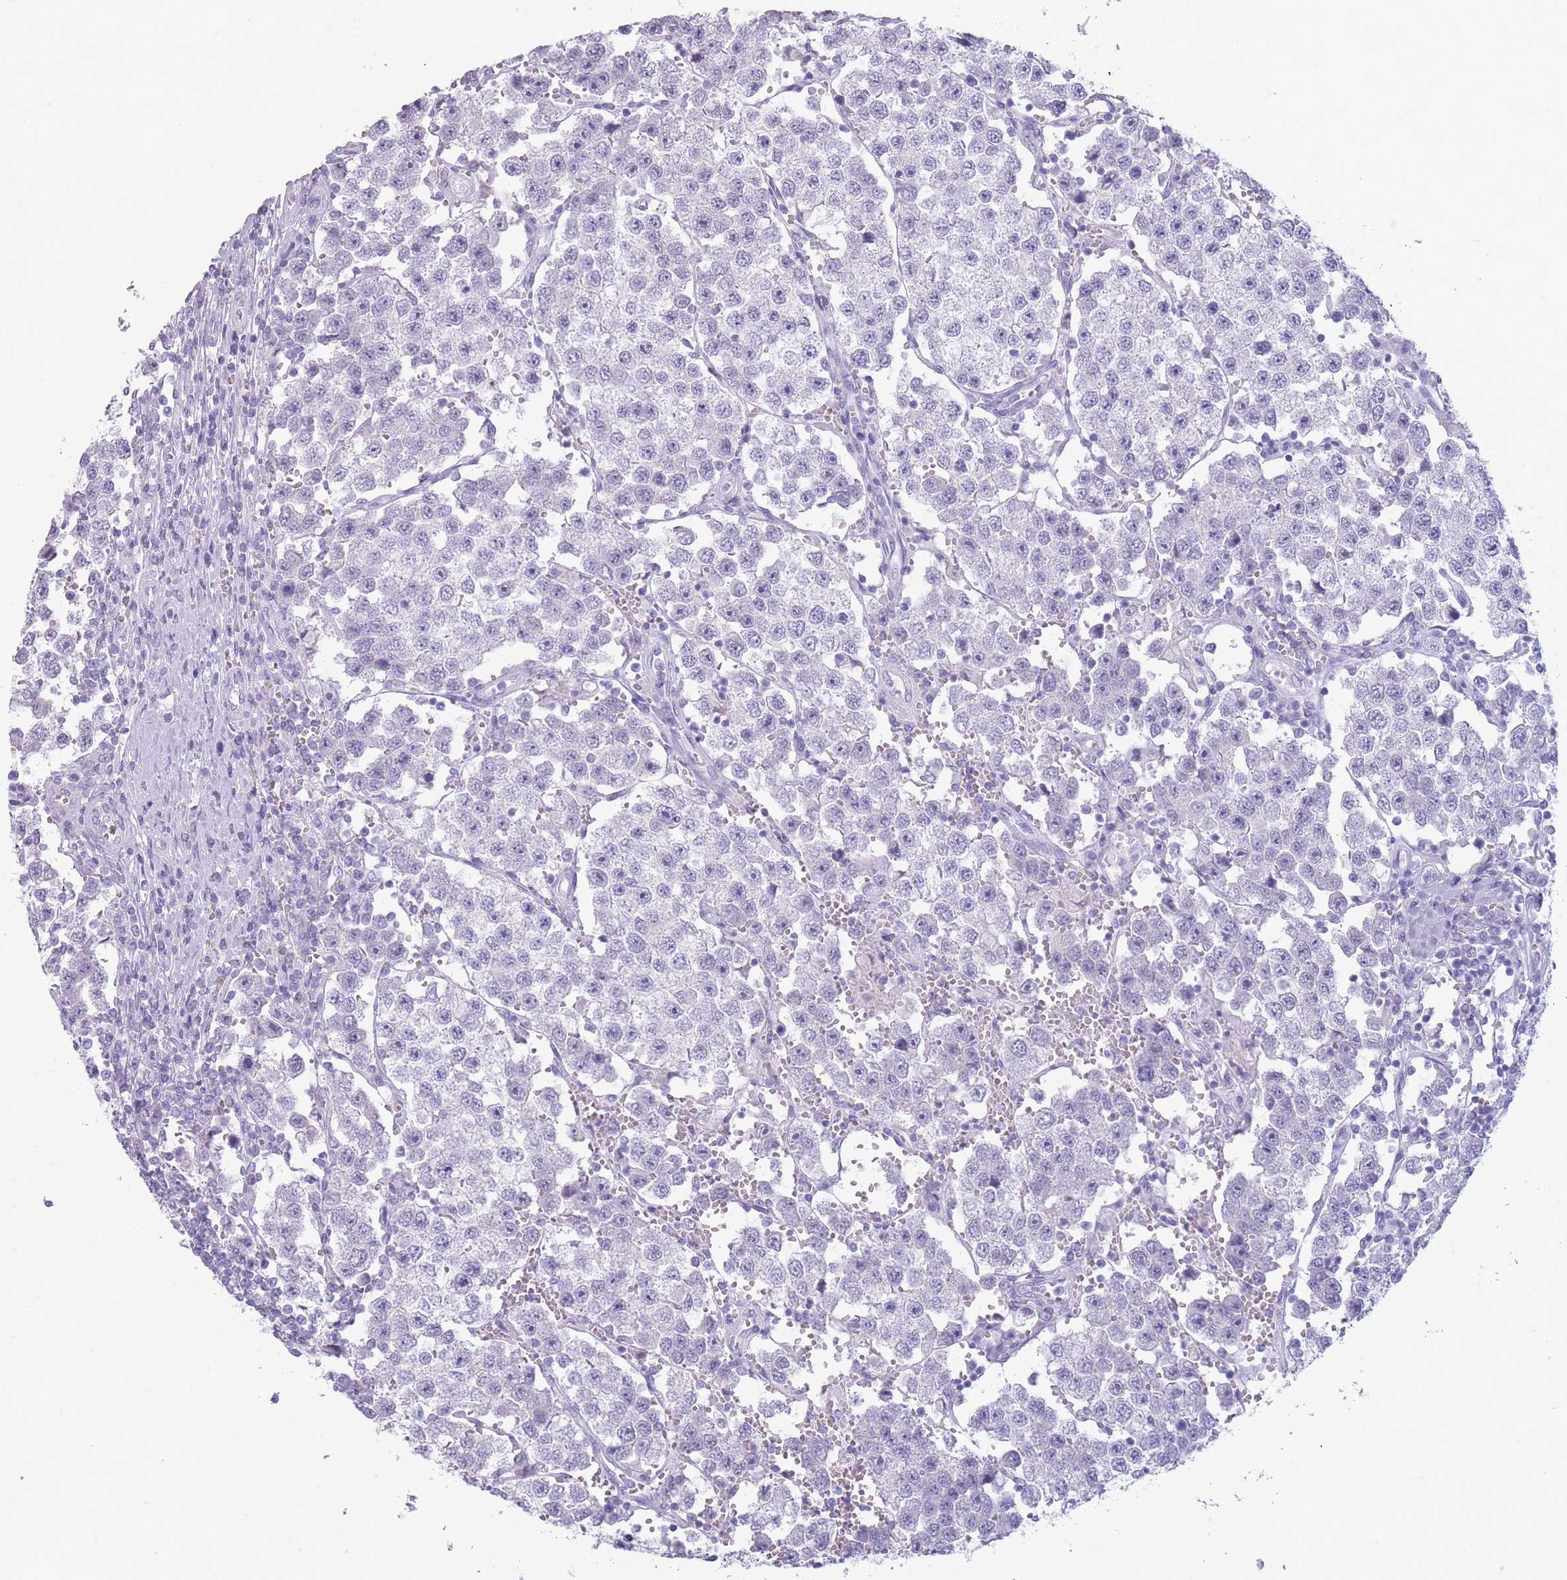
{"staining": {"intensity": "negative", "quantity": "none", "location": "none"}, "tissue": "testis cancer", "cell_type": "Tumor cells", "image_type": "cancer", "snomed": [{"axis": "morphology", "description": "Seminoma, NOS"}, {"axis": "topography", "description": "Testis"}], "caption": "This is a photomicrograph of IHC staining of testis cancer (seminoma), which shows no staining in tumor cells.", "gene": "CCNO", "patient": {"sex": "male", "age": 37}}